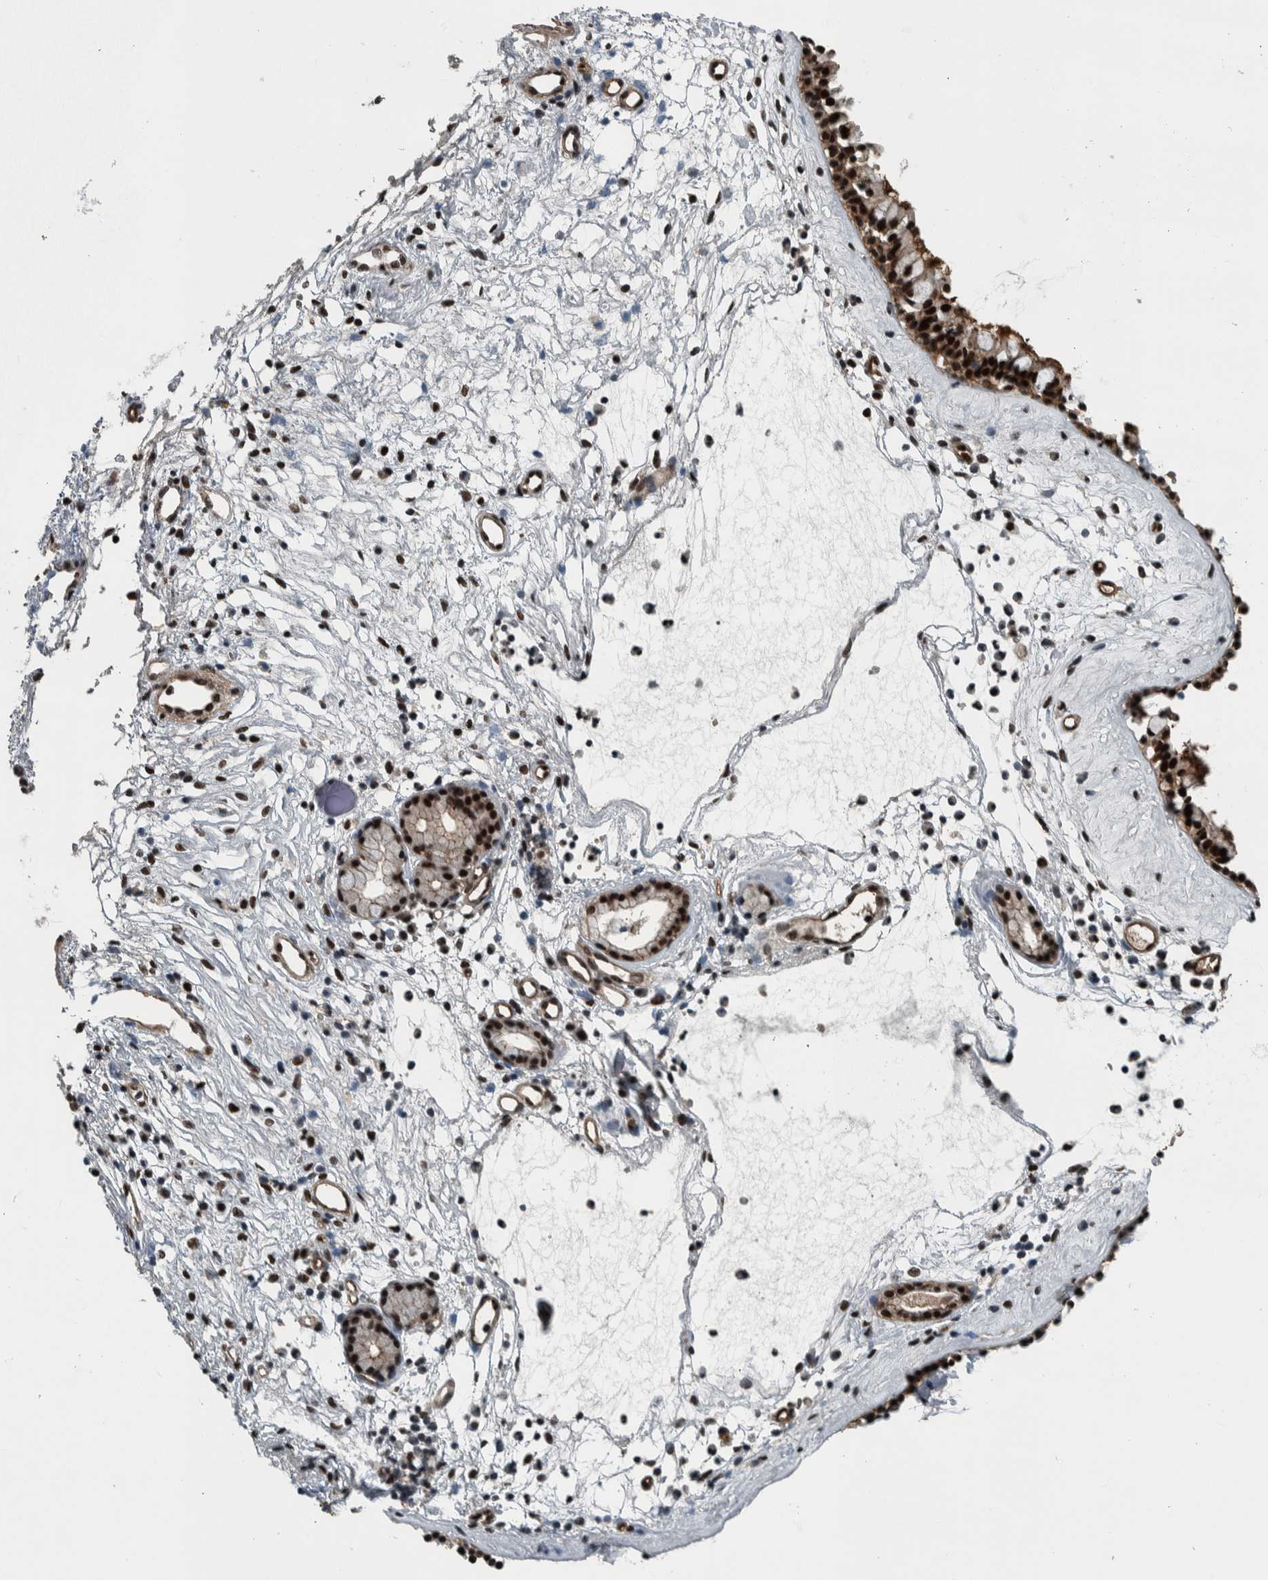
{"staining": {"intensity": "strong", "quantity": ">75%", "location": "cytoplasmic/membranous,nuclear"}, "tissue": "nasopharynx", "cell_type": "Respiratory epithelial cells", "image_type": "normal", "snomed": [{"axis": "morphology", "description": "Normal tissue, NOS"}, {"axis": "topography", "description": "Nasopharynx"}], "caption": "An immunohistochemistry image of benign tissue is shown. Protein staining in brown shows strong cytoplasmic/membranous,nuclear positivity in nasopharynx within respiratory epithelial cells.", "gene": "FAM135B", "patient": {"sex": "female", "age": 42}}